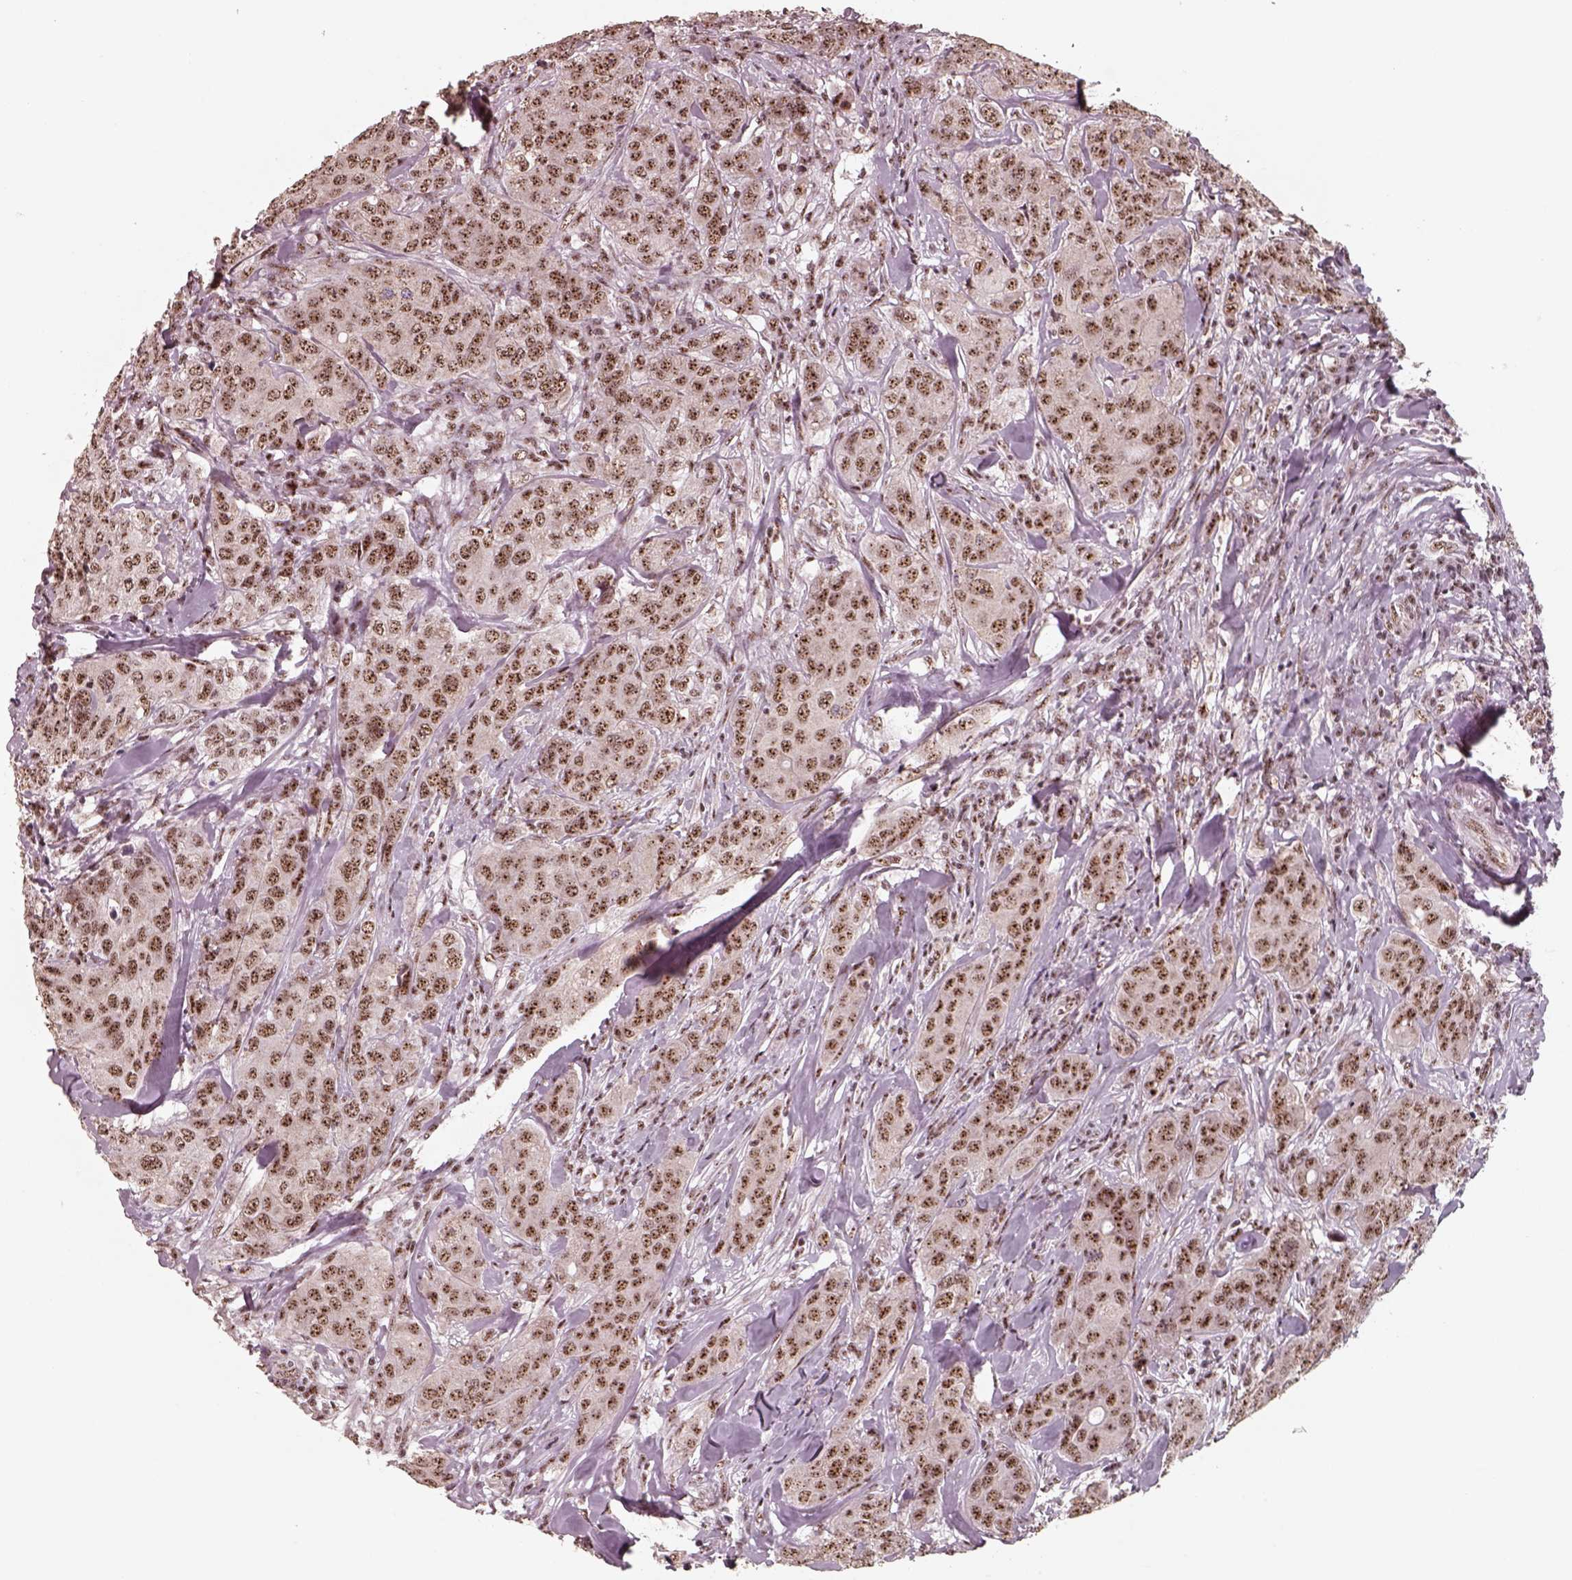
{"staining": {"intensity": "strong", "quantity": ">75%", "location": "nuclear"}, "tissue": "breast cancer", "cell_type": "Tumor cells", "image_type": "cancer", "snomed": [{"axis": "morphology", "description": "Duct carcinoma"}, {"axis": "topography", "description": "Breast"}], "caption": "Protein analysis of infiltrating ductal carcinoma (breast) tissue exhibits strong nuclear expression in approximately >75% of tumor cells. Using DAB (3,3'-diaminobenzidine) (brown) and hematoxylin (blue) stains, captured at high magnification using brightfield microscopy.", "gene": "ATXN7L3", "patient": {"sex": "female", "age": 43}}